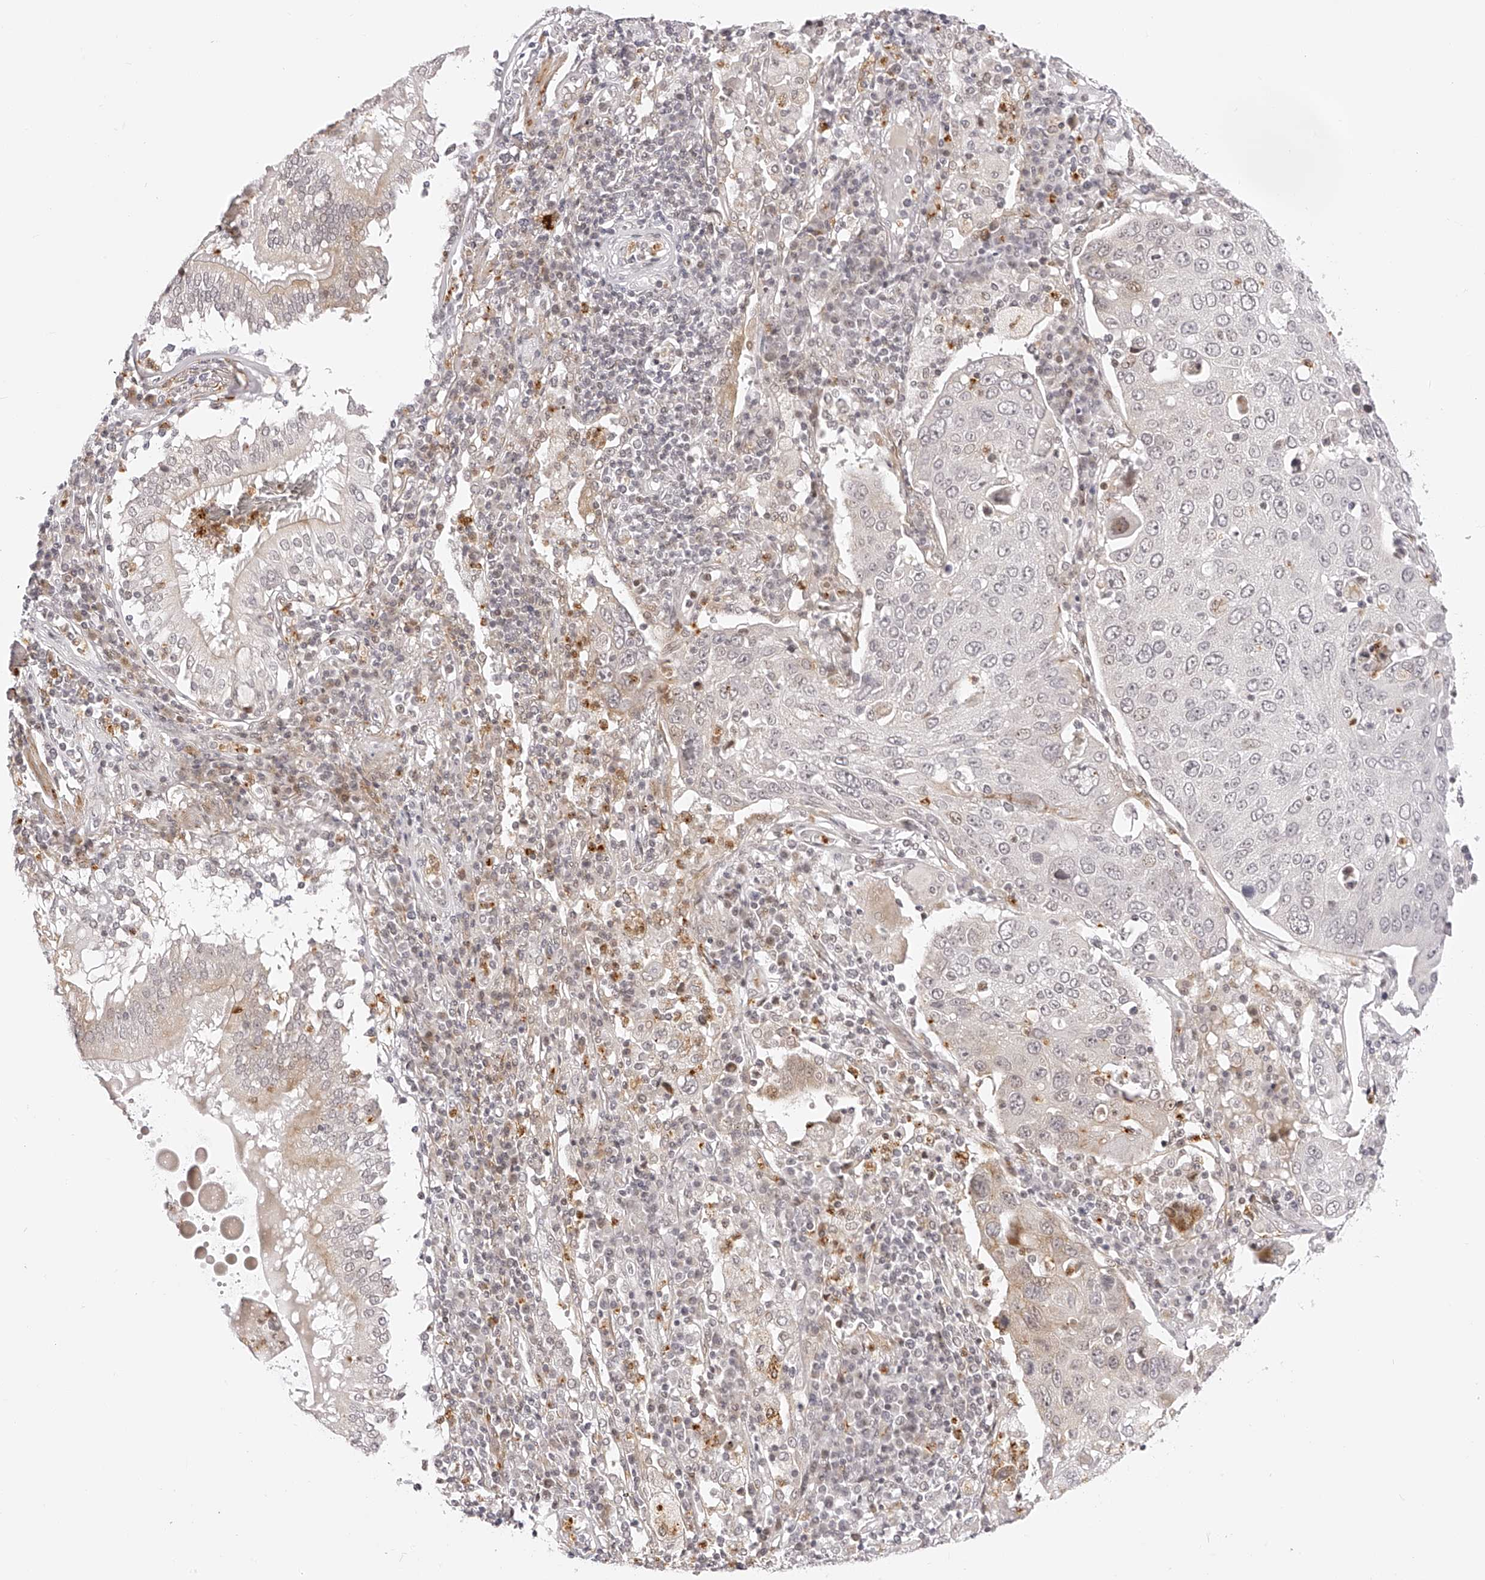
{"staining": {"intensity": "negative", "quantity": "none", "location": "none"}, "tissue": "lung cancer", "cell_type": "Tumor cells", "image_type": "cancer", "snomed": [{"axis": "morphology", "description": "Squamous cell carcinoma, NOS"}, {"axis": "topography", "description": "Lung"}], "caption": "A histopathology image of lung cancer (squamous cell carcinoma) stained for a protein displays no brown staining in tumor cells.", "gene": "PLEKHG1", "patient": {"sex": "male", "age": 65}}